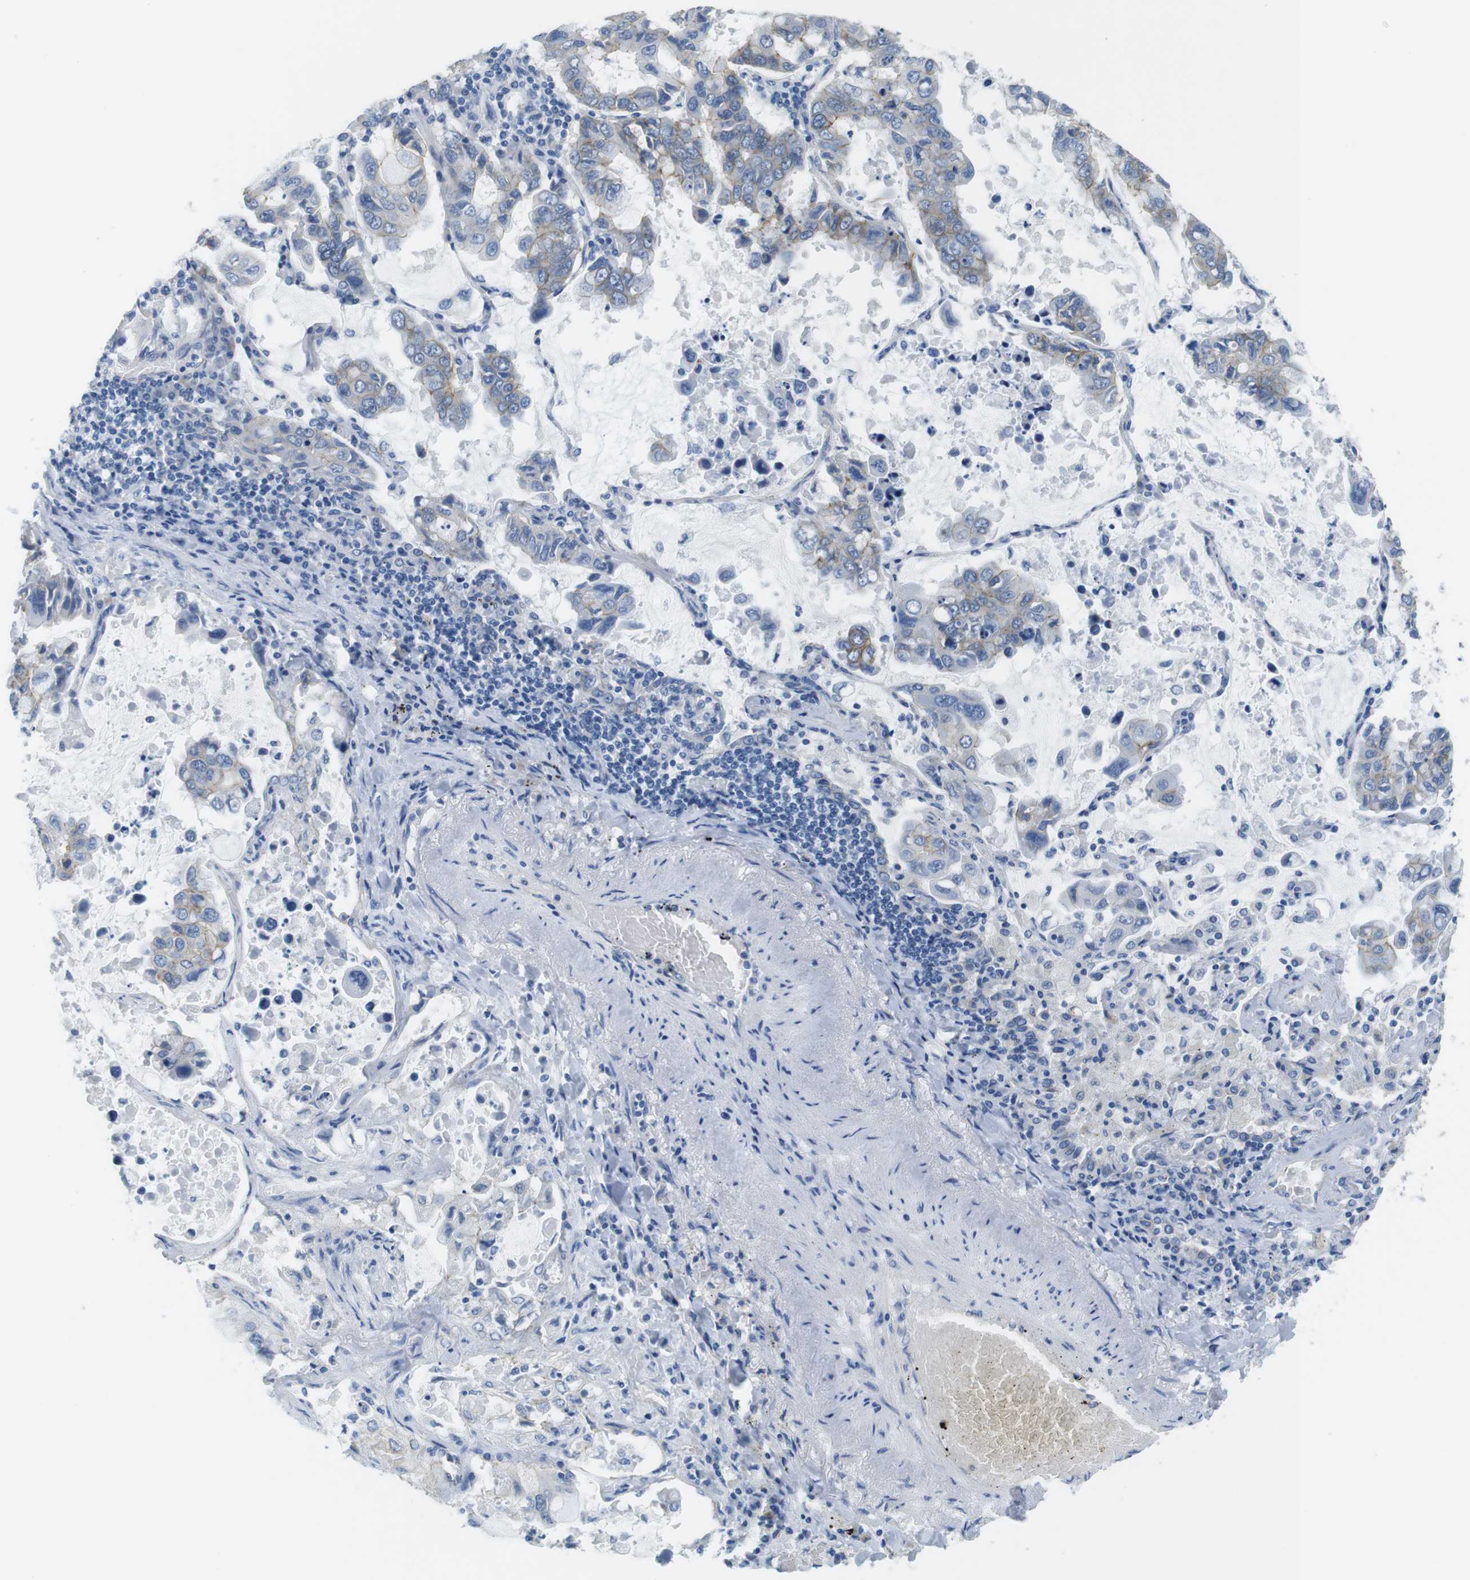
{"staining": {"intensity": "weak", "quantity": "25%-75%", "location": "cytoplasmic/membranous"}, "tissue": "lung cancer", "cell_type": "Tumor cells", "image_type": "cancer", "snomed": [{"axis": "morphology", "description": "Adenocarcinoma, NOS"}, {"axis": "topography", "description": "Lung"}], "caption": "Tumor cells reveal low levels of weak cytoplasmic/membranous expression in about 25%-75% of cells in human lung cancer (adenocarcinoma).", "gene": "SLC6A6", "patient": {"sex": "male", "age": 64}}